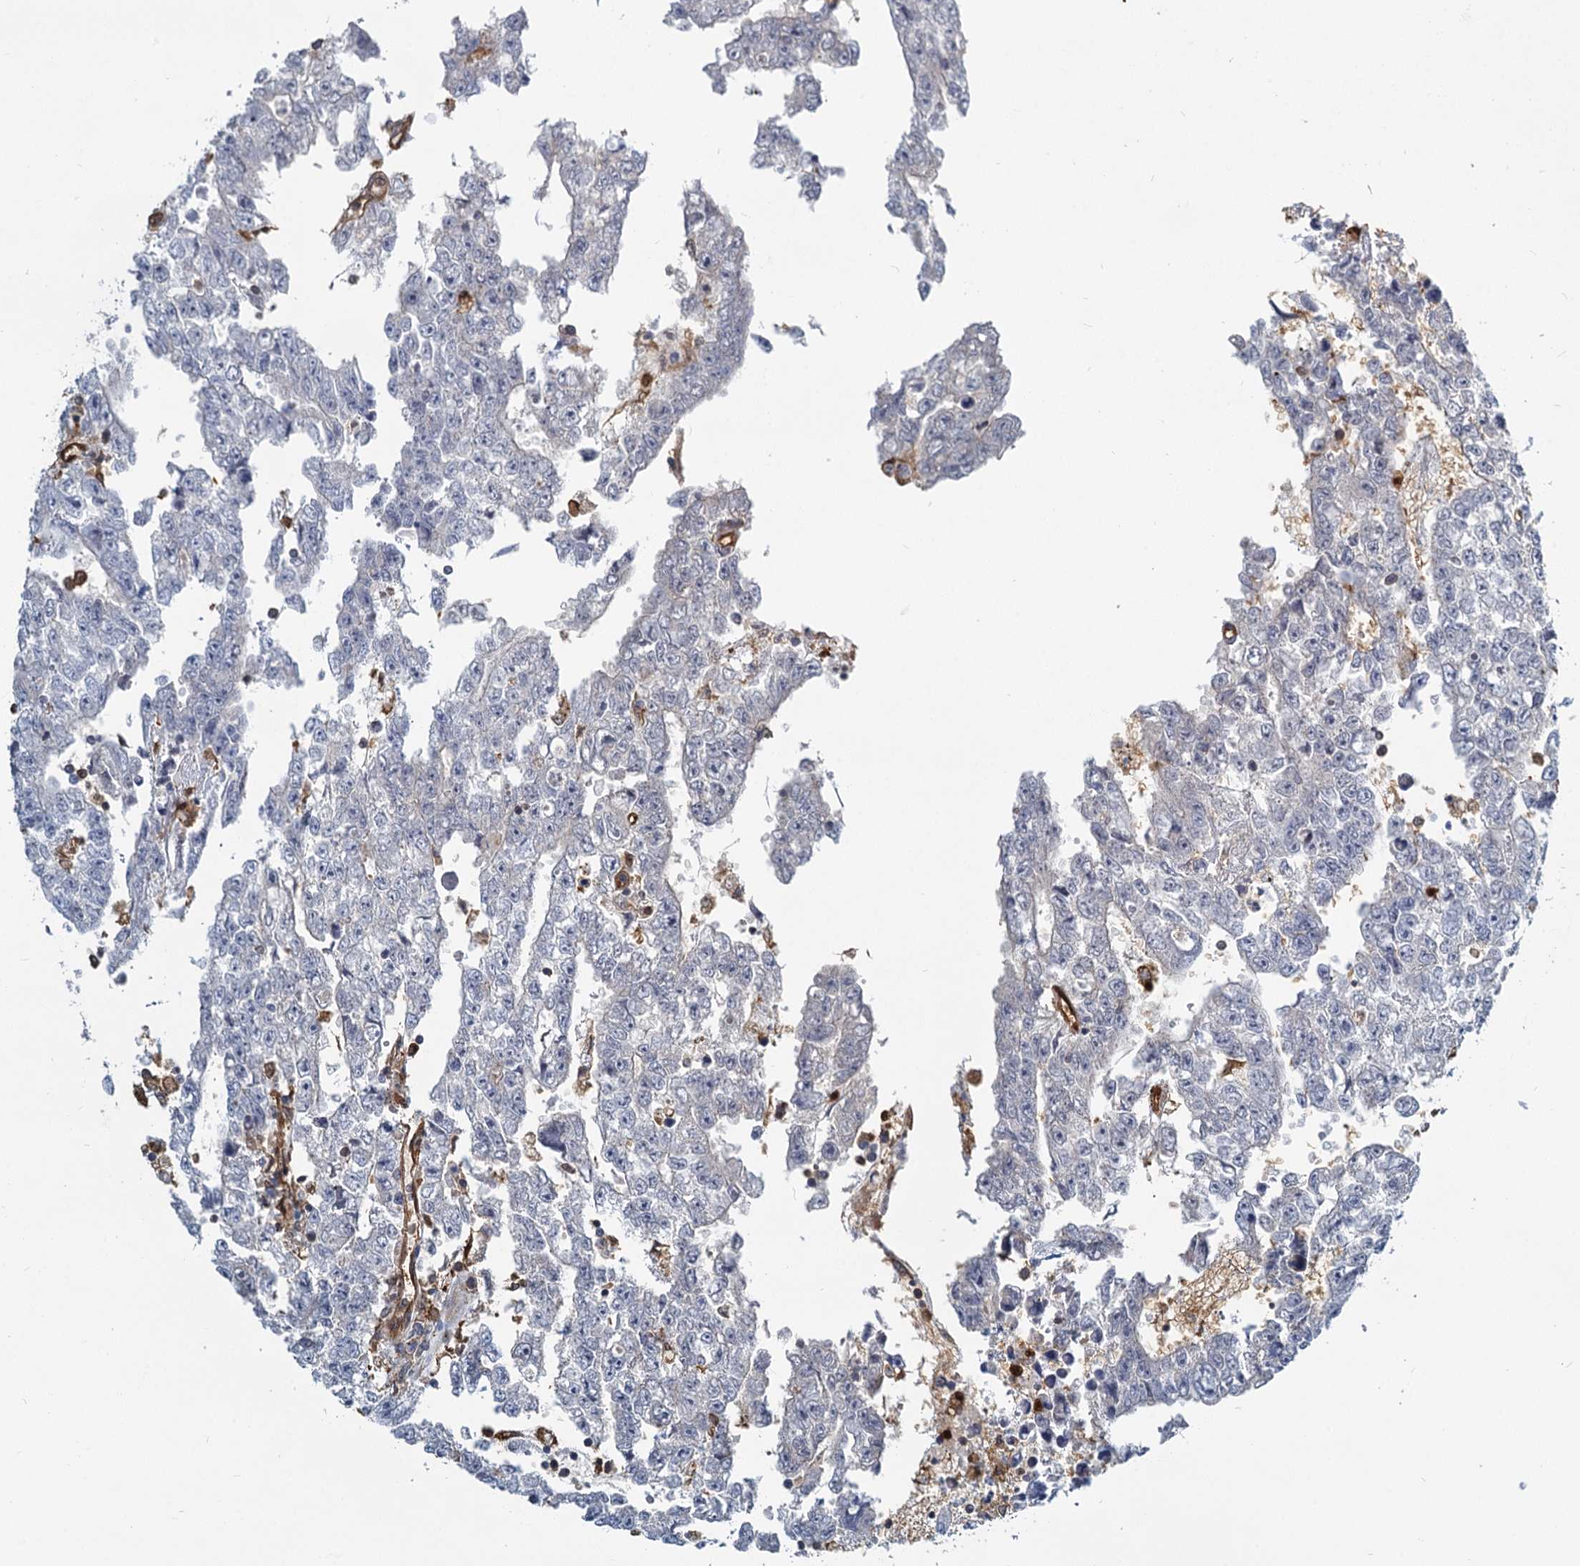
{"staining": {"intensity": "negative", "quantity": "none", "location": "none"}, "tissue": "testis cancer", "cell_type": "Tumor cells", "image_type": "cancer", "snomed": [{"axis": "morphology", "description": "Carcinoma, Embryonal, NOS"}, {"axis": "topography", "description": "Testis"}], "caption": "This is a photomicrograph of immunohistochemistry staining of testis cancer, which shows no positivity in tumor cells.", "gene": "S100A6", "patient": {"sex": "male", "age": 25}}